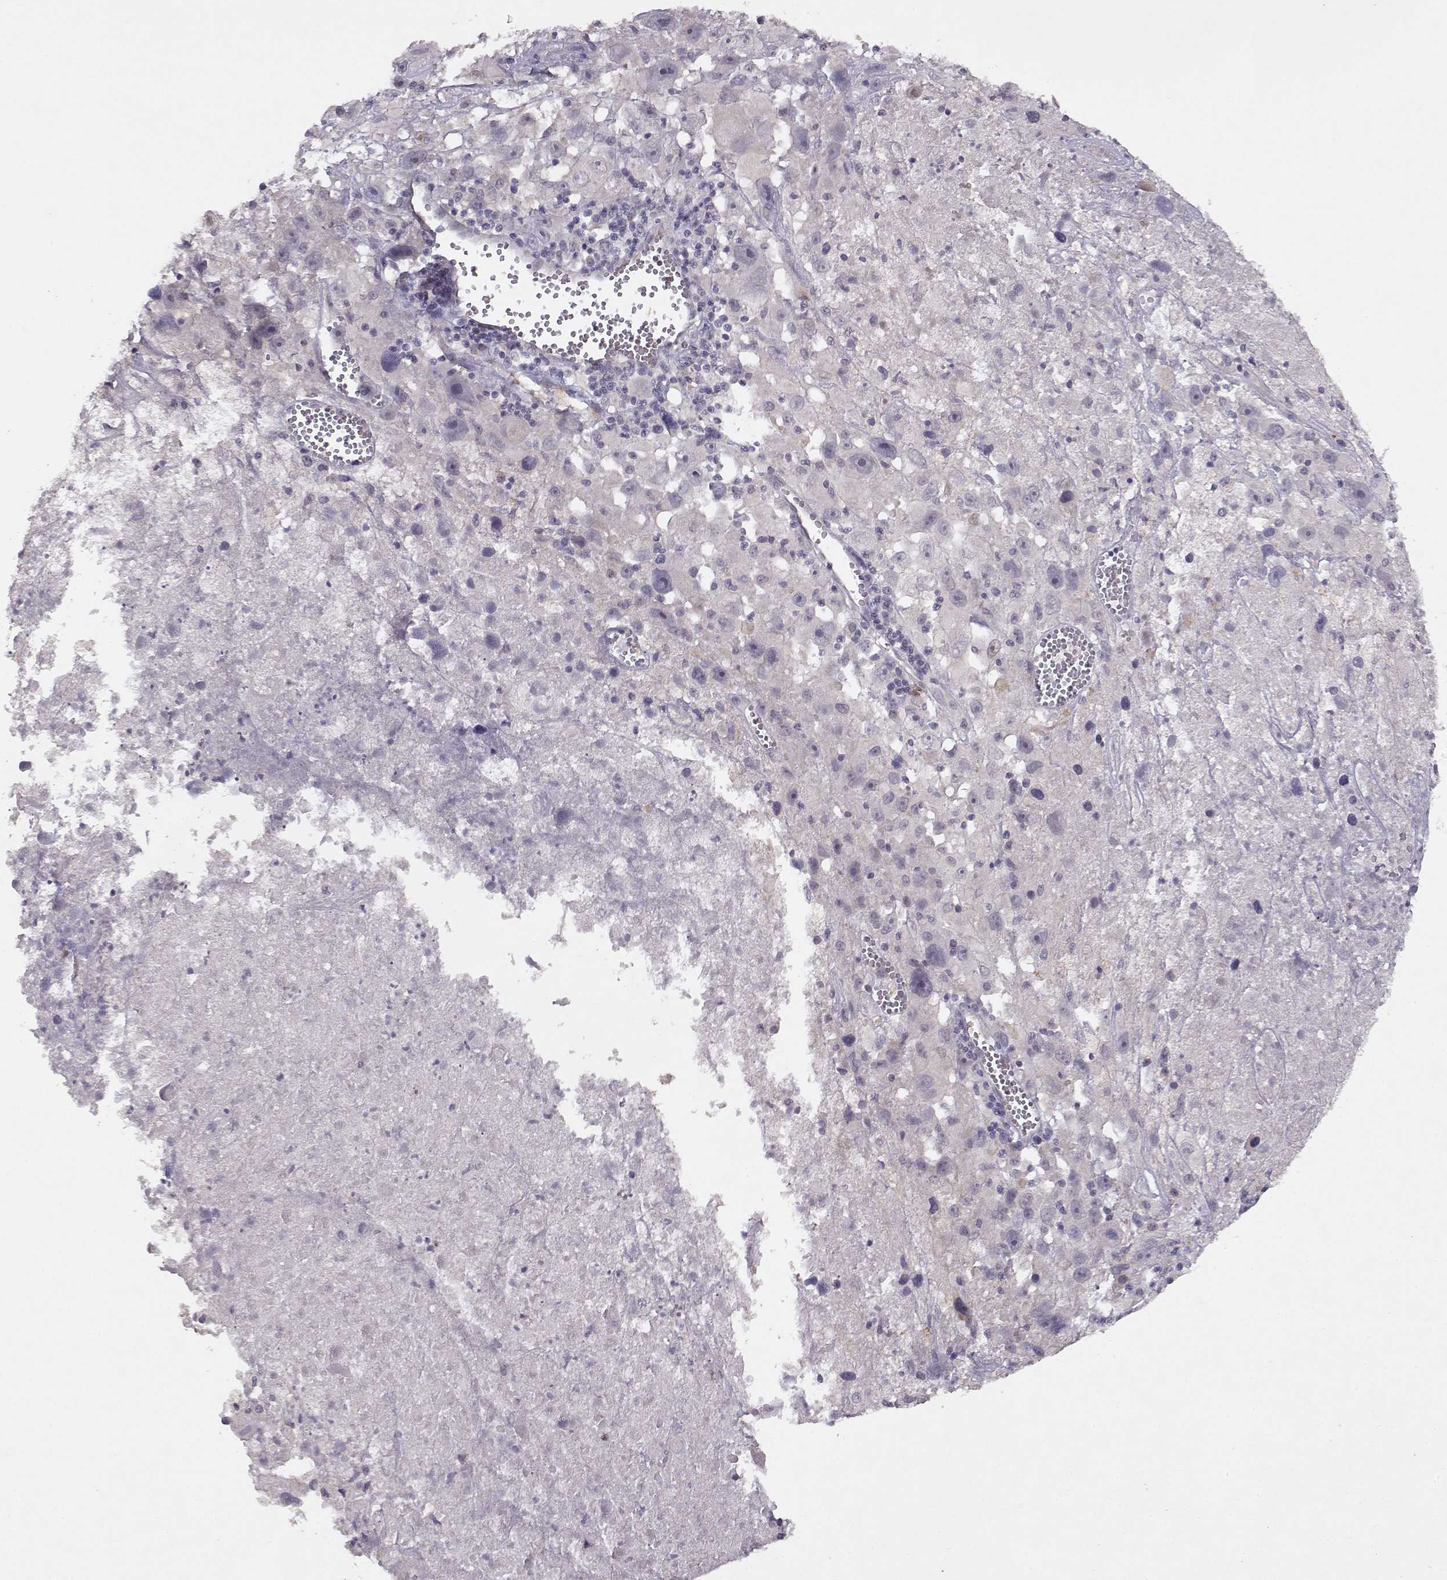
{"staining": {"intensity": "negative", "quantity": "none", "location": "none"}, "tissue": "melanoma", "cell_type": "Tumor cells", "image_type": "cancer", "snomed": [{"axis": "morphology", "description": "Malignant melanoma, Metastatic site"}, {"axis": "topography", "description": "Lymph node"}], "caption": "Human malignant melanoma (metastatic site) stained for a protein using IHC displays no positivity in tumor cells.", "gene": "BMX", "patient": {"sex": "male", "age": 50}}